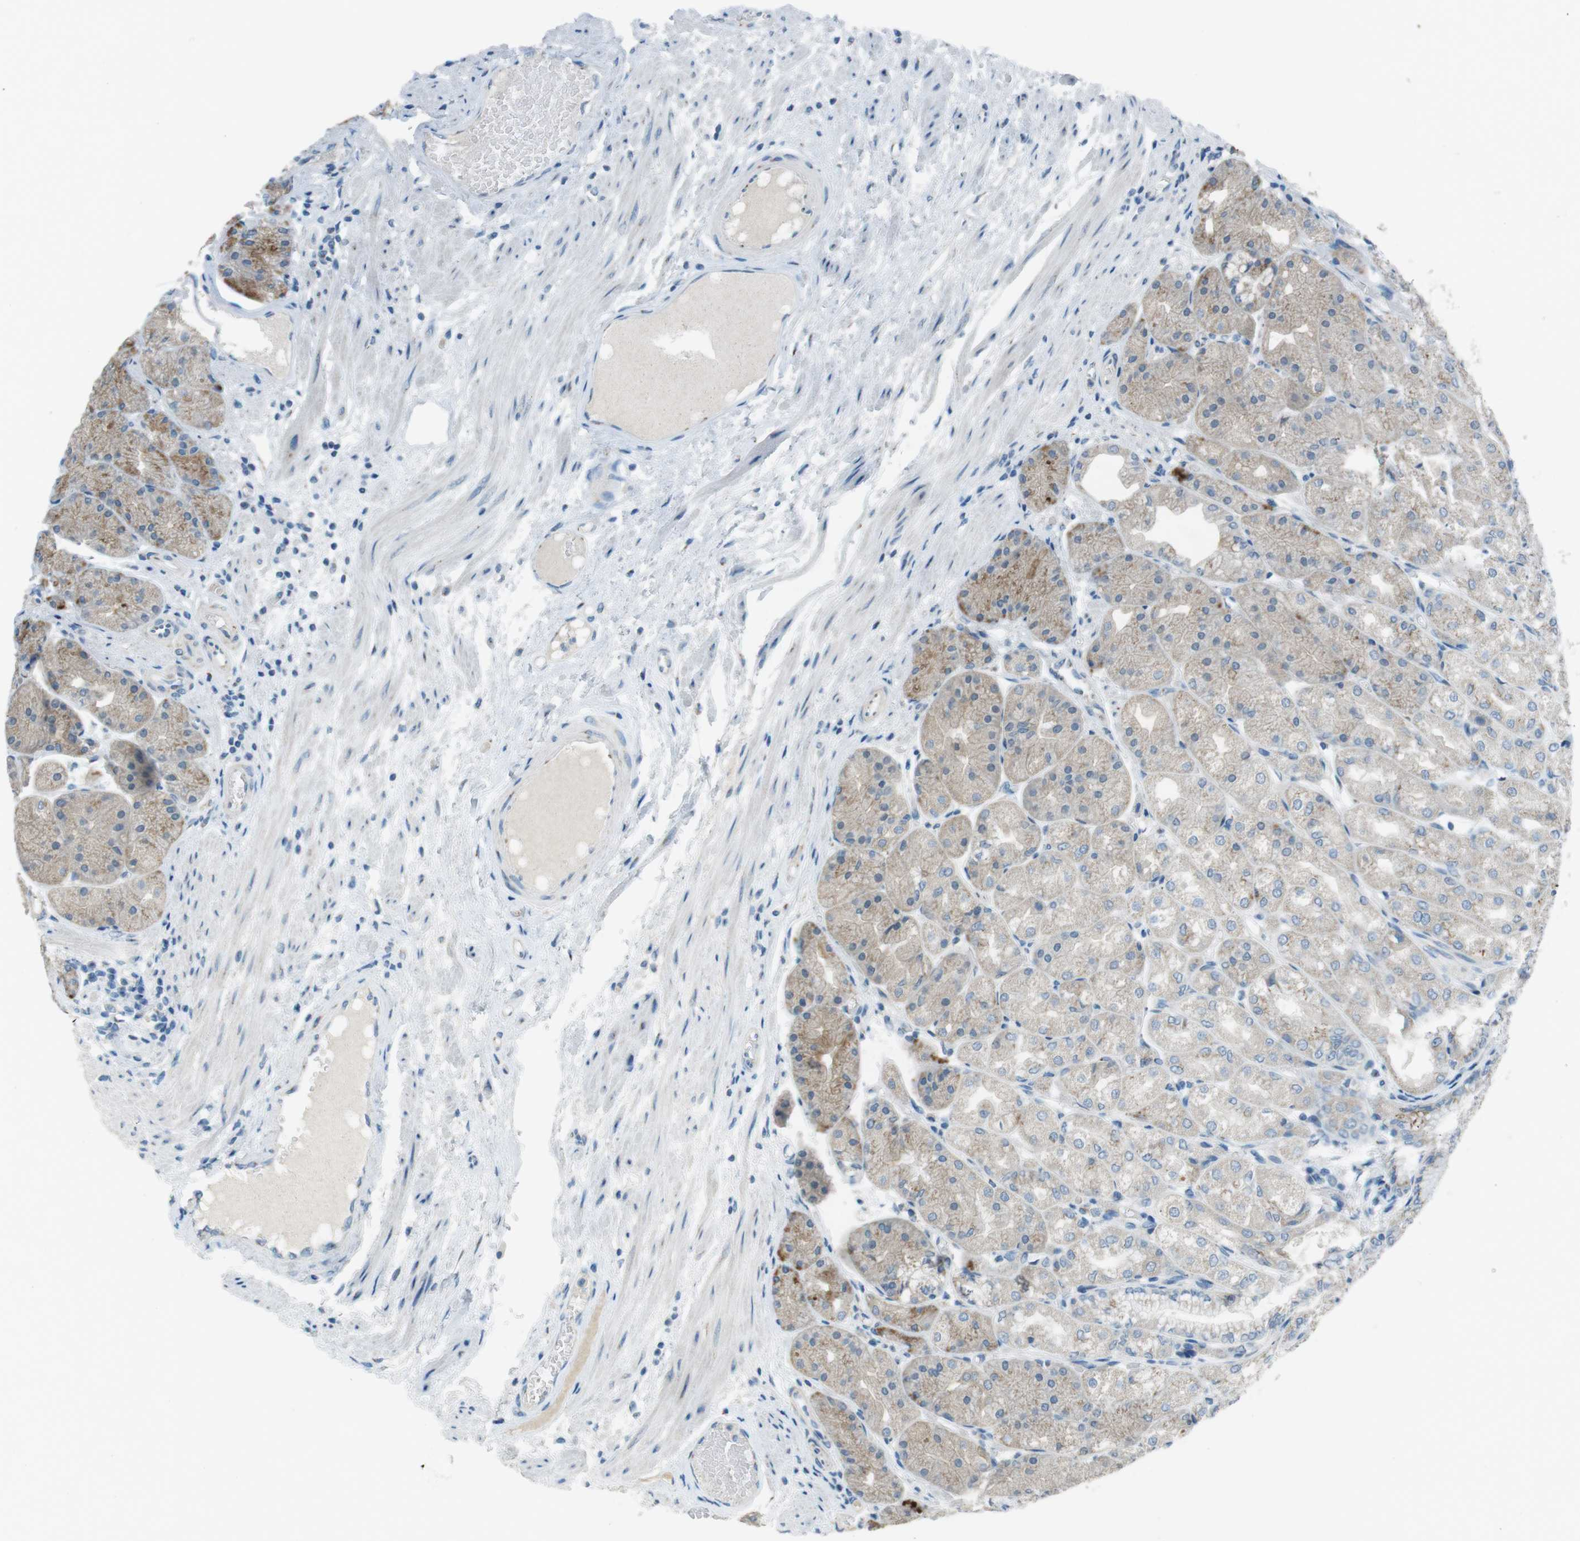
{"staining": {"intensity": "weak", "quantity": "25%-75%", "location": "cytoplasmic/membranous"}, "tissue": "stomach", "cell_type": "Glandular cells", "image_type": "normal", "snomed": [{"axis": "morphology", "description": "Normal tissue, NOS"}, {"axis": "topography", "description": "Stomach, upper"}], "caption": "Glandular cells show low levels of weak cytoplasmic/membranous expression in about 25%-75% of cells in normal human stomach.", "gene": "TXNDC15", "patient": {"sex": "male", "age": 72}}